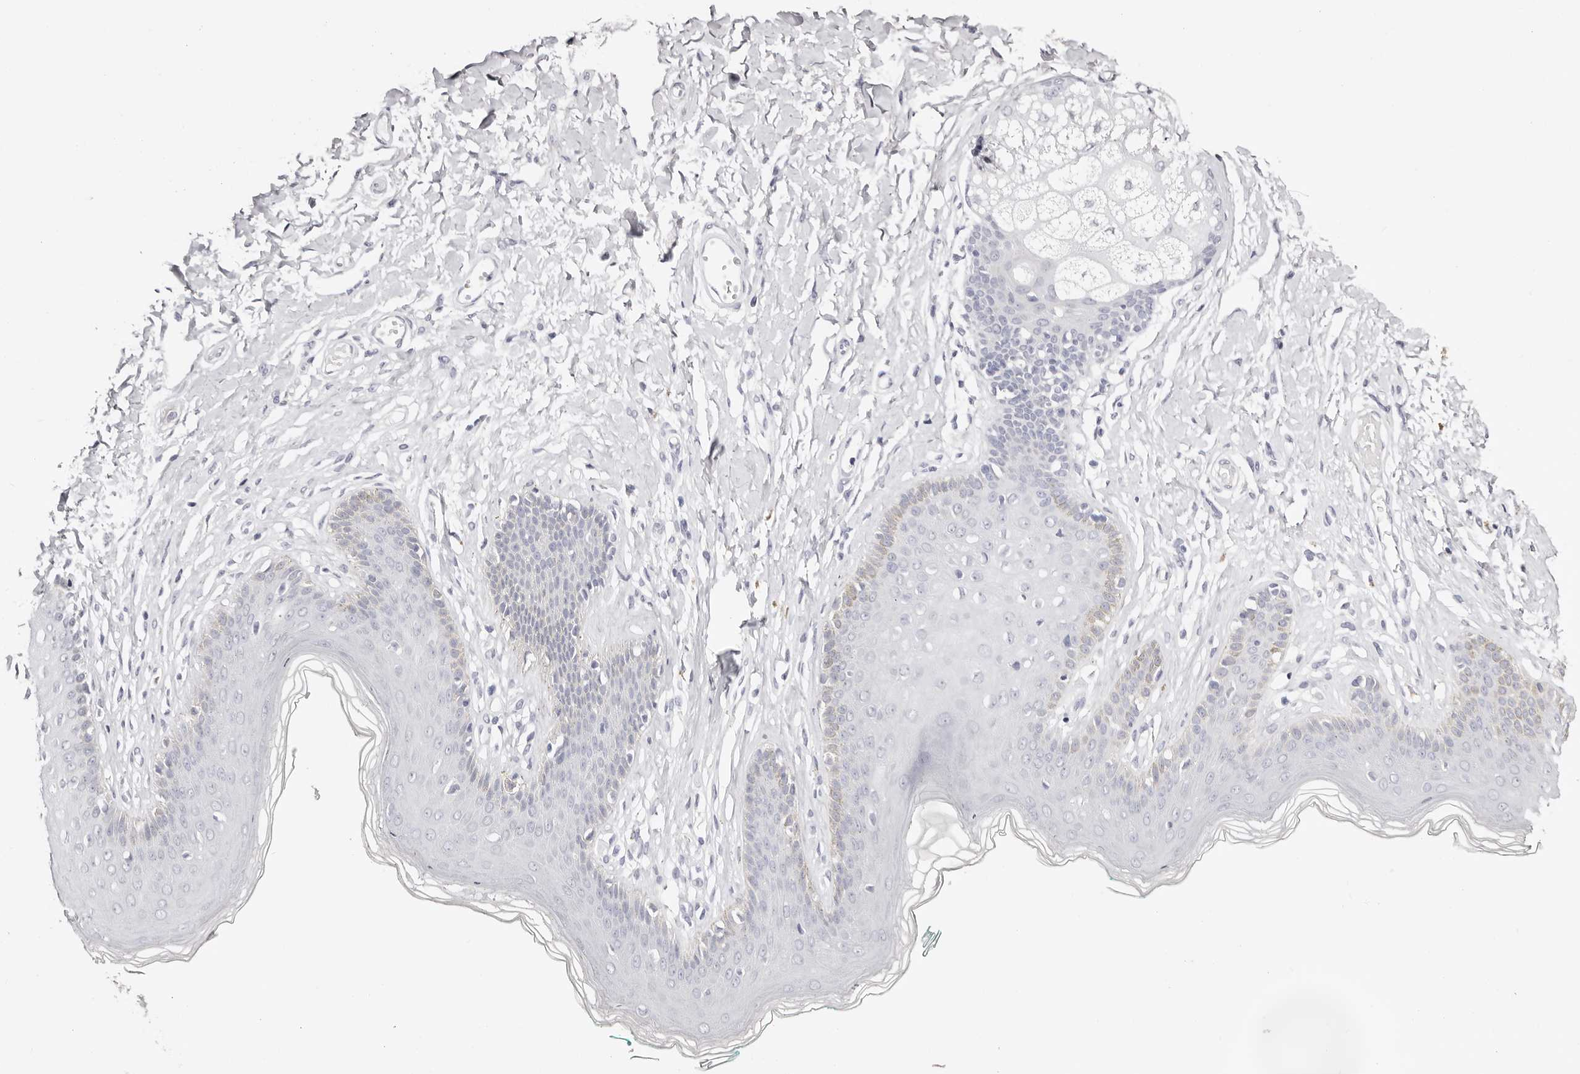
{"staining": {"intensity": "negative", "quantity": "none", "location": "none"}, "tissue": "skin", "cell_type": "Epidermal cells", "image_type": "normal", "snomed": [{"axis": "morphology", "description": "Normal tissue, NOS"}, {"axis": "morphology", "description": "Squamous cell carcinoma, NOS"}, {"axis": "topography", "description": "Vulva"}], "caption": "High magnification brightfield microscopy of normal skin stained with DAB (brown) and counterstained with hematoxylin (blue): epidermal cells show no significant positivity.", "gene": "AKNAD1", "patient": {"sex": "female", "age": 85}}